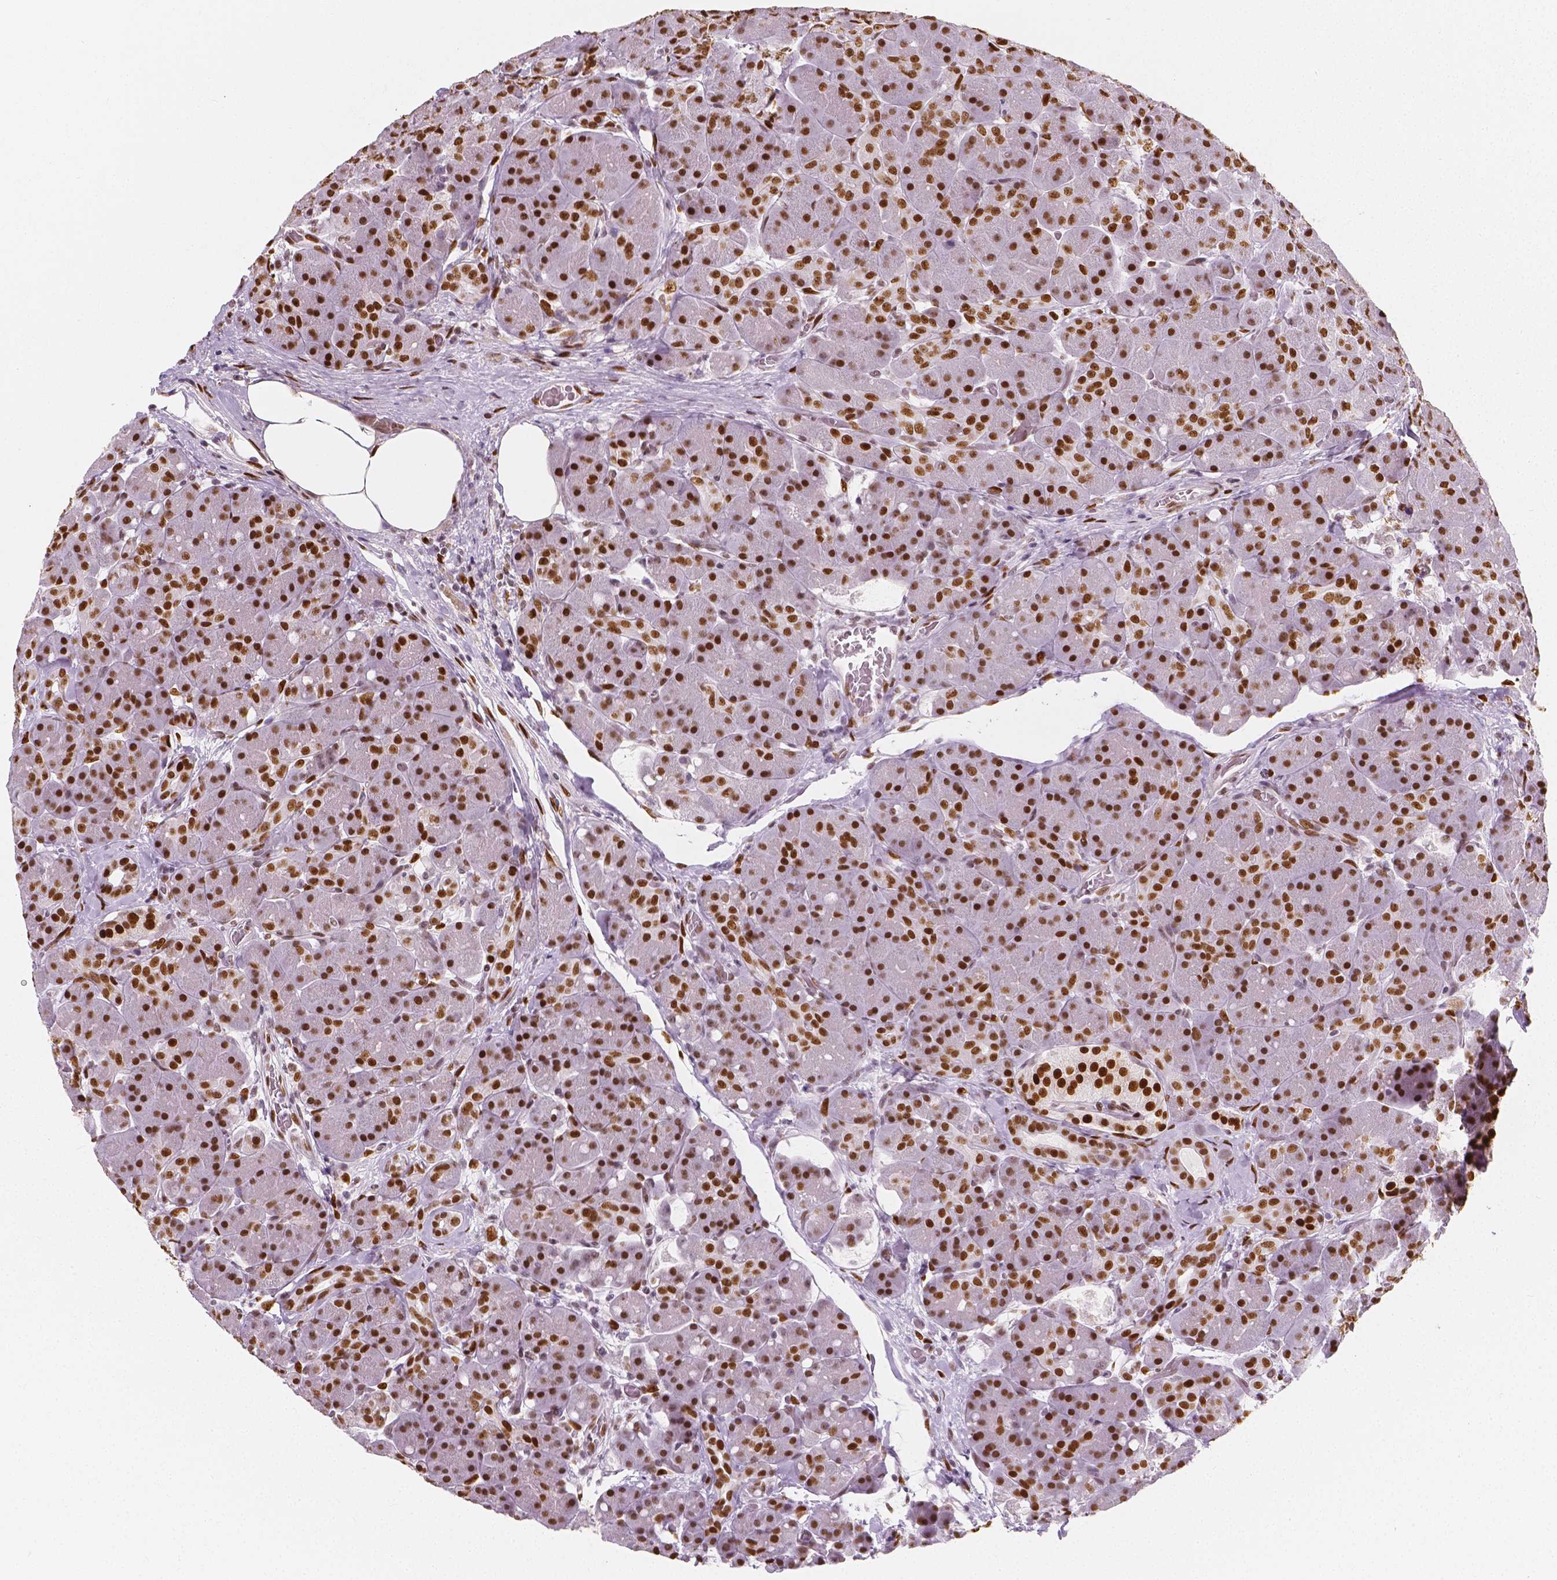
{"staining": {"intensity": "strong", "quantity": ">75%", "location": "nuclear"}, "tissue": "pancreas", "cell_type": "Exocrine glandular cells", "image_type": "normal", "snomed": [{"axis": "morphology", "description": "Normal tissue, NOS"}, {"axis": "topography", "description": "Pancreas"}], "caption": "Immunohistochemistry (IHC) of benign pancreas shows high levels of strong nuclear staining in approximately >75% of exocrine glandular cells.", "gene": "NUCKS1", "patient": {"sex": "male", "age": 55}}